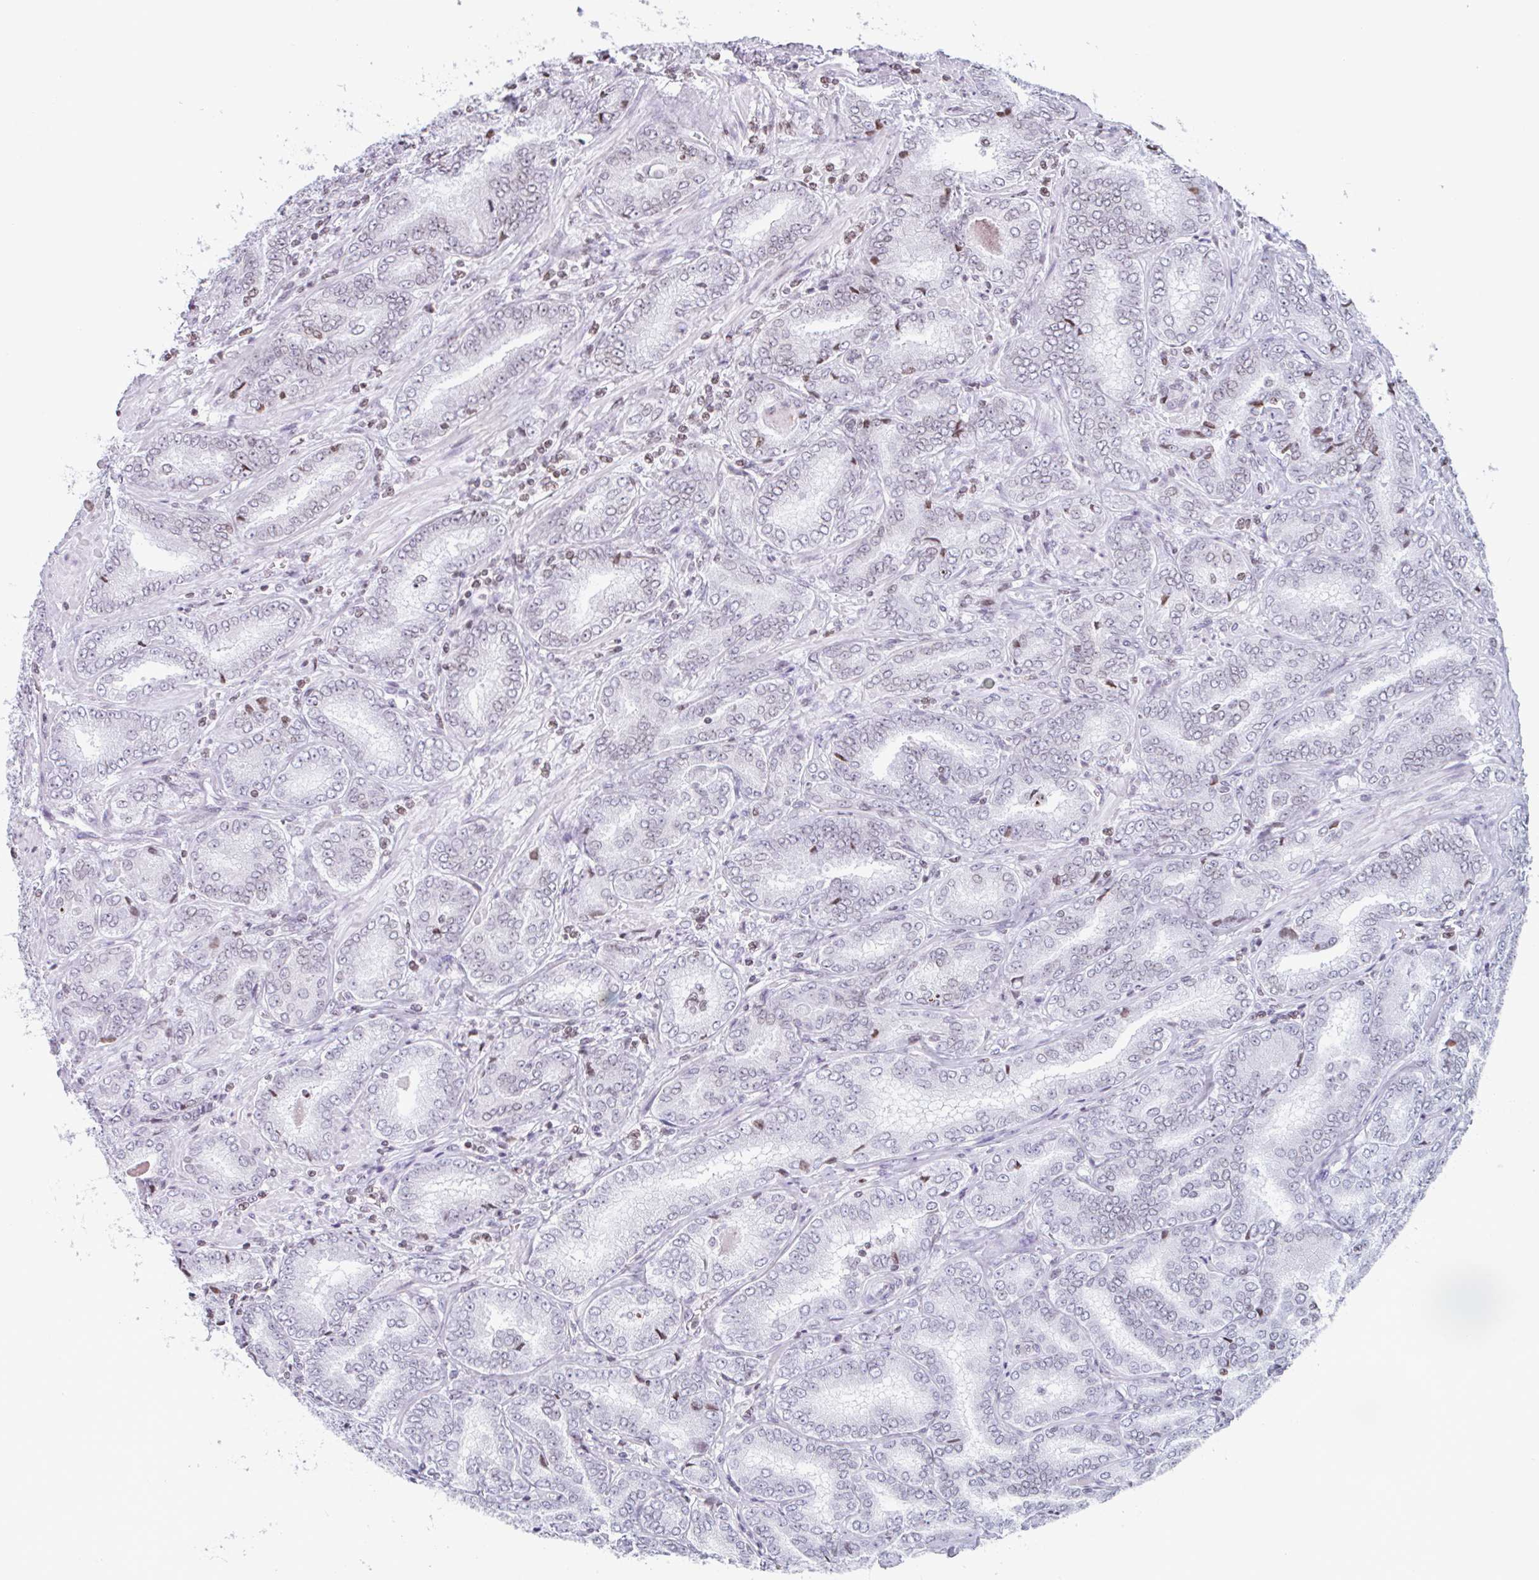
{"staining": {"intensity": "weak", "quantity": "<25%", "location": "nuclear"}, "tissue": "prostate cancer", "cell_type": "Tumor cells", "image_type": "cancer", "snomed": [{"axis": "morphology", "description": "Adenocarcinoma, High grade"}, {"axis": "topography", "description": "Prostate"}], "caption": "A histopathology image of human high-grade adenocarcinoma (prostate) is negative for staining in tumor cells.", "gene": "NOL6", "patient": {"sex": "male", "age": 72}}